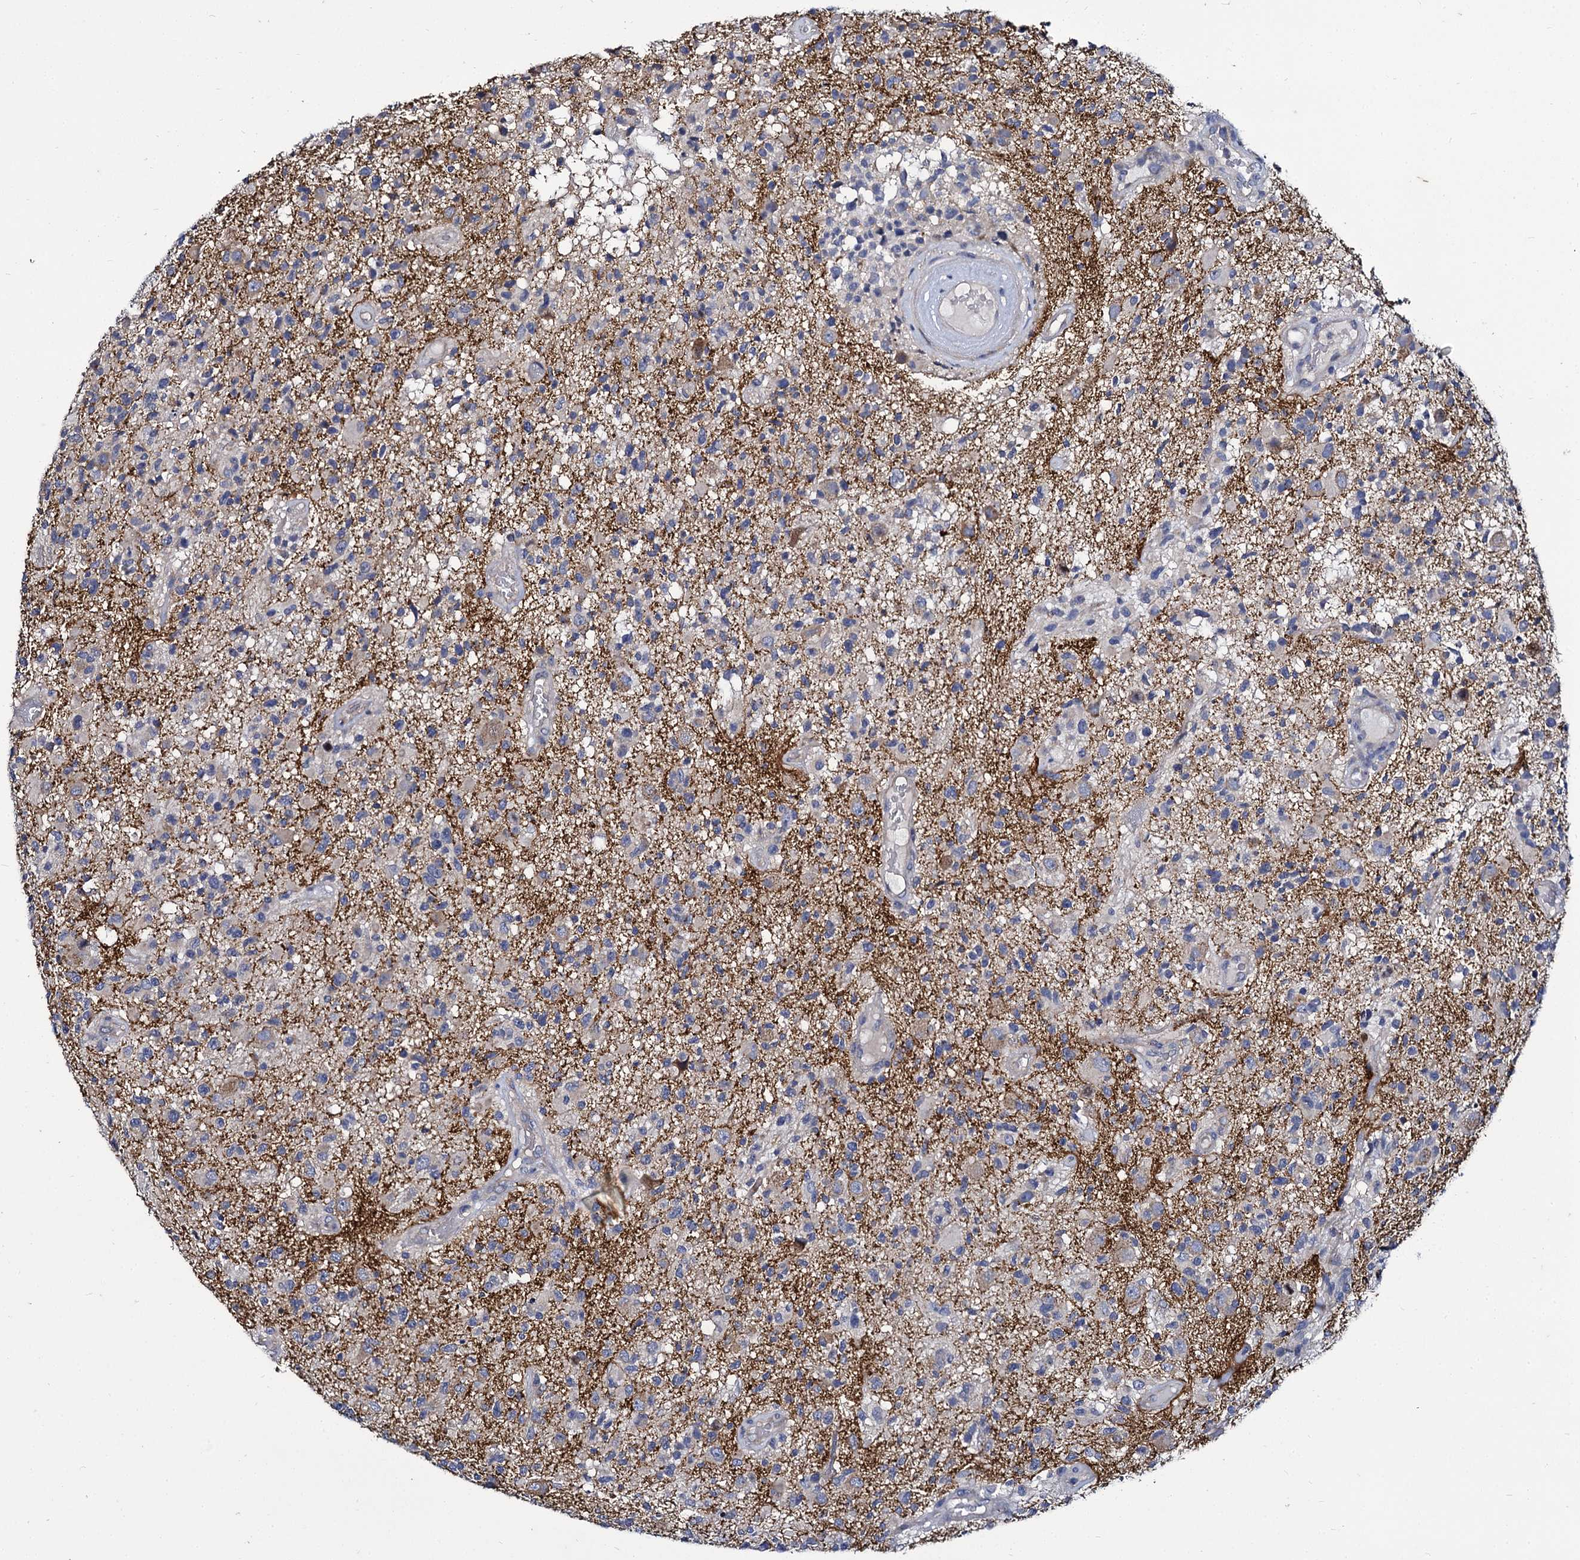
{"staining": {"intensity": "negative", "quantity": "none", "location": "none"}, "tissue": "glioma", "cell_type": "Tumor cells", "image_type": "cancer", "snomed": [{"axis": "morphology", "description": "Glioma, malignant, High grade"}, {"axis": "morphology", "description": "Glioblastoma, NOS"}, {"axis": "topography", "description": "Brain"}], "caption": "Protein analysis of glioma demonstrates no significant positivity in tumor cells. The staining was performed using DAB (3,3'-diaminobenzidine) to visualize the protein expression in brown, while the nuclei were stained in blue with hematoxylin (Magnification: 20x).", "gene": "PANX2", "patient": {"sex": "male", "age": 60}}